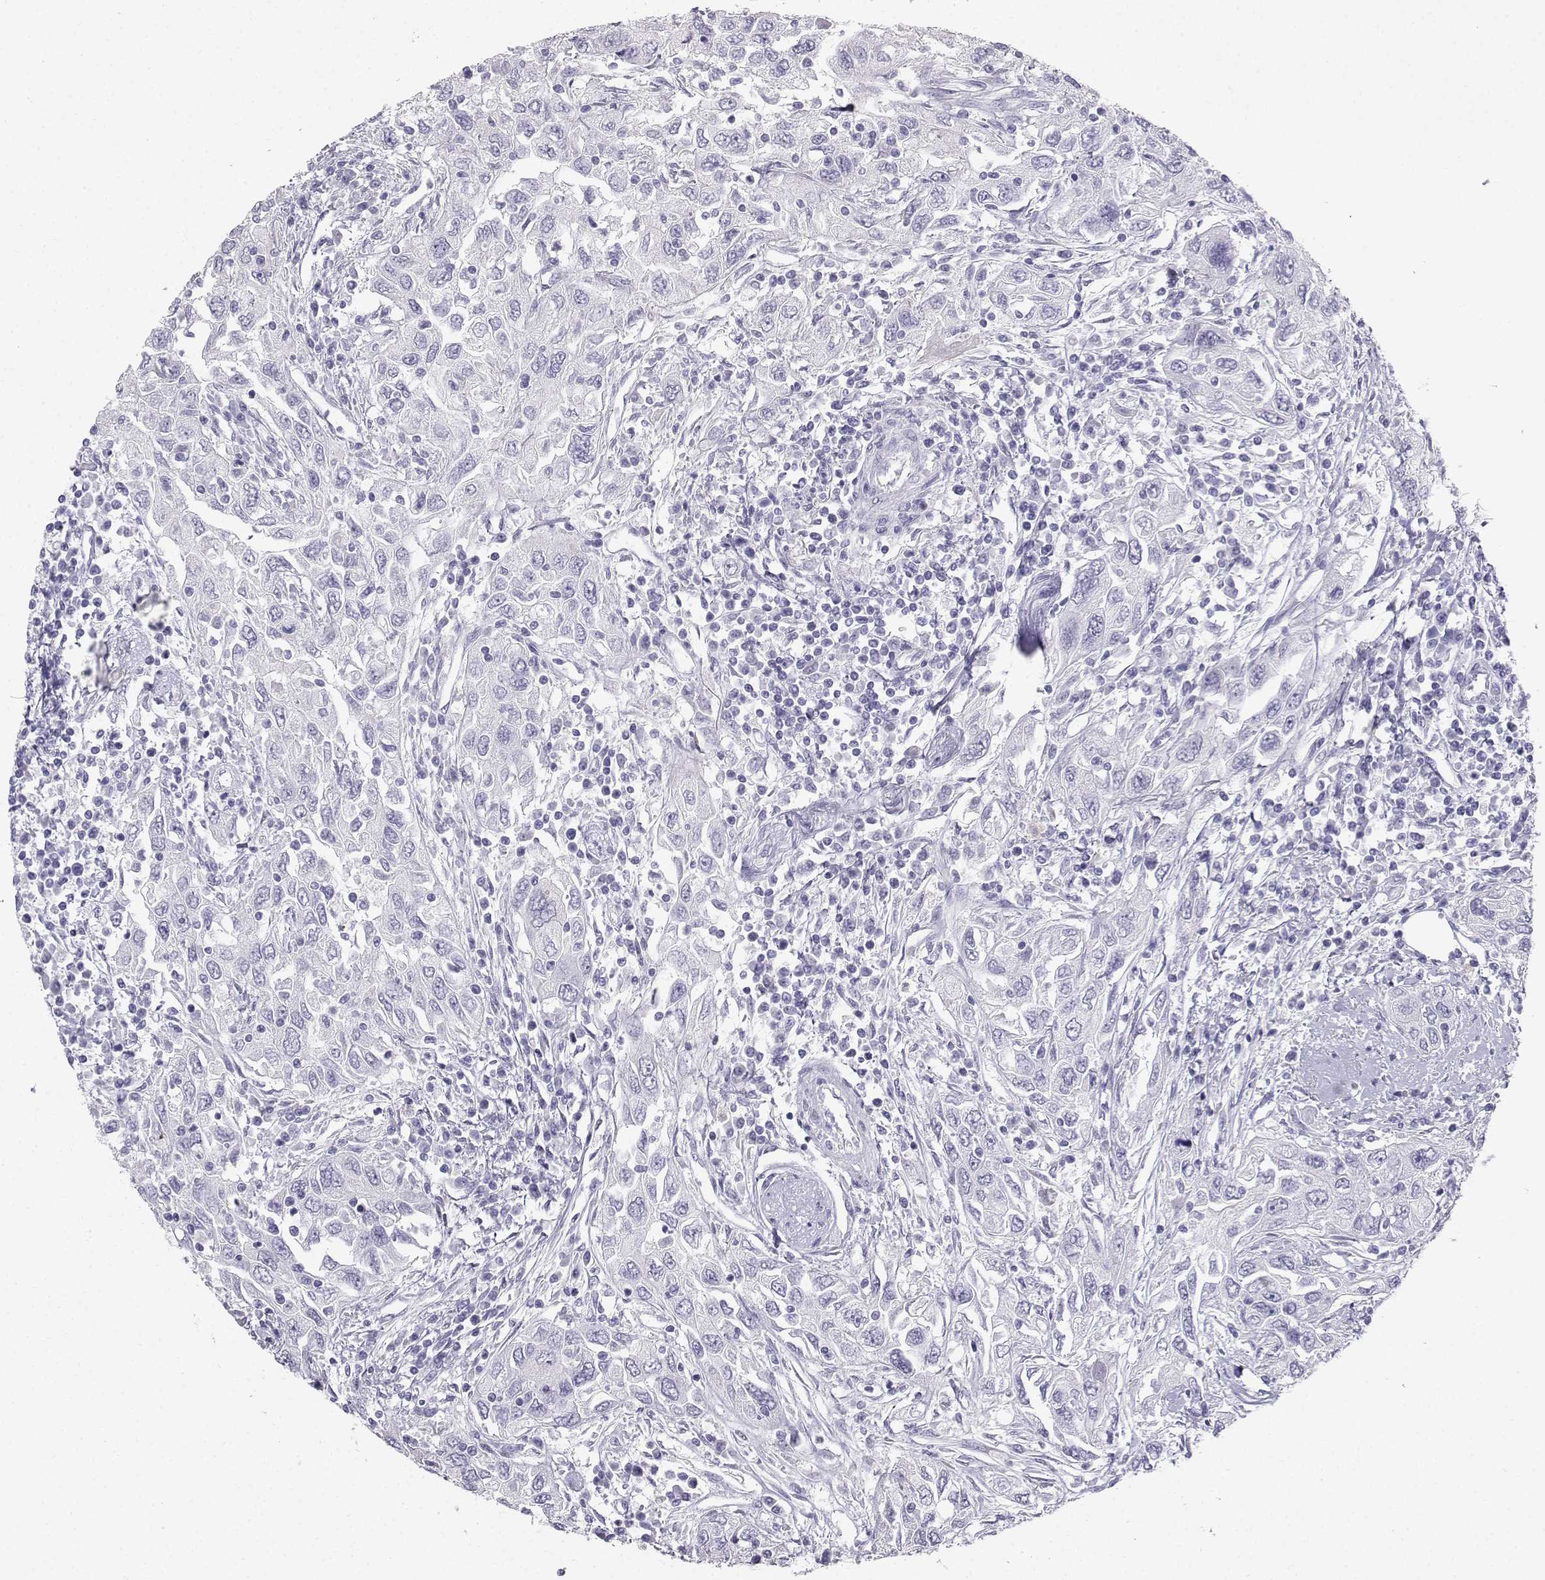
{"staining": {"intensity": "negative", "quantity": "none", "location": "none"}, "tissue": "urothelial cancer", "cell_type": "Tumor cells", "image_type": "cancer", "snomed": [{"axis": "morphology", "description": "Urothelial carcinoma, High grade"}, {"axis": "topography", "description": "Urinary bladder"}], "caption": "This is an IHC histopathology image of human urothelial cancer. There is no staining in tumor cells.", "gene": "IQCD", "patient": {"sex": "male", "age": 76}}